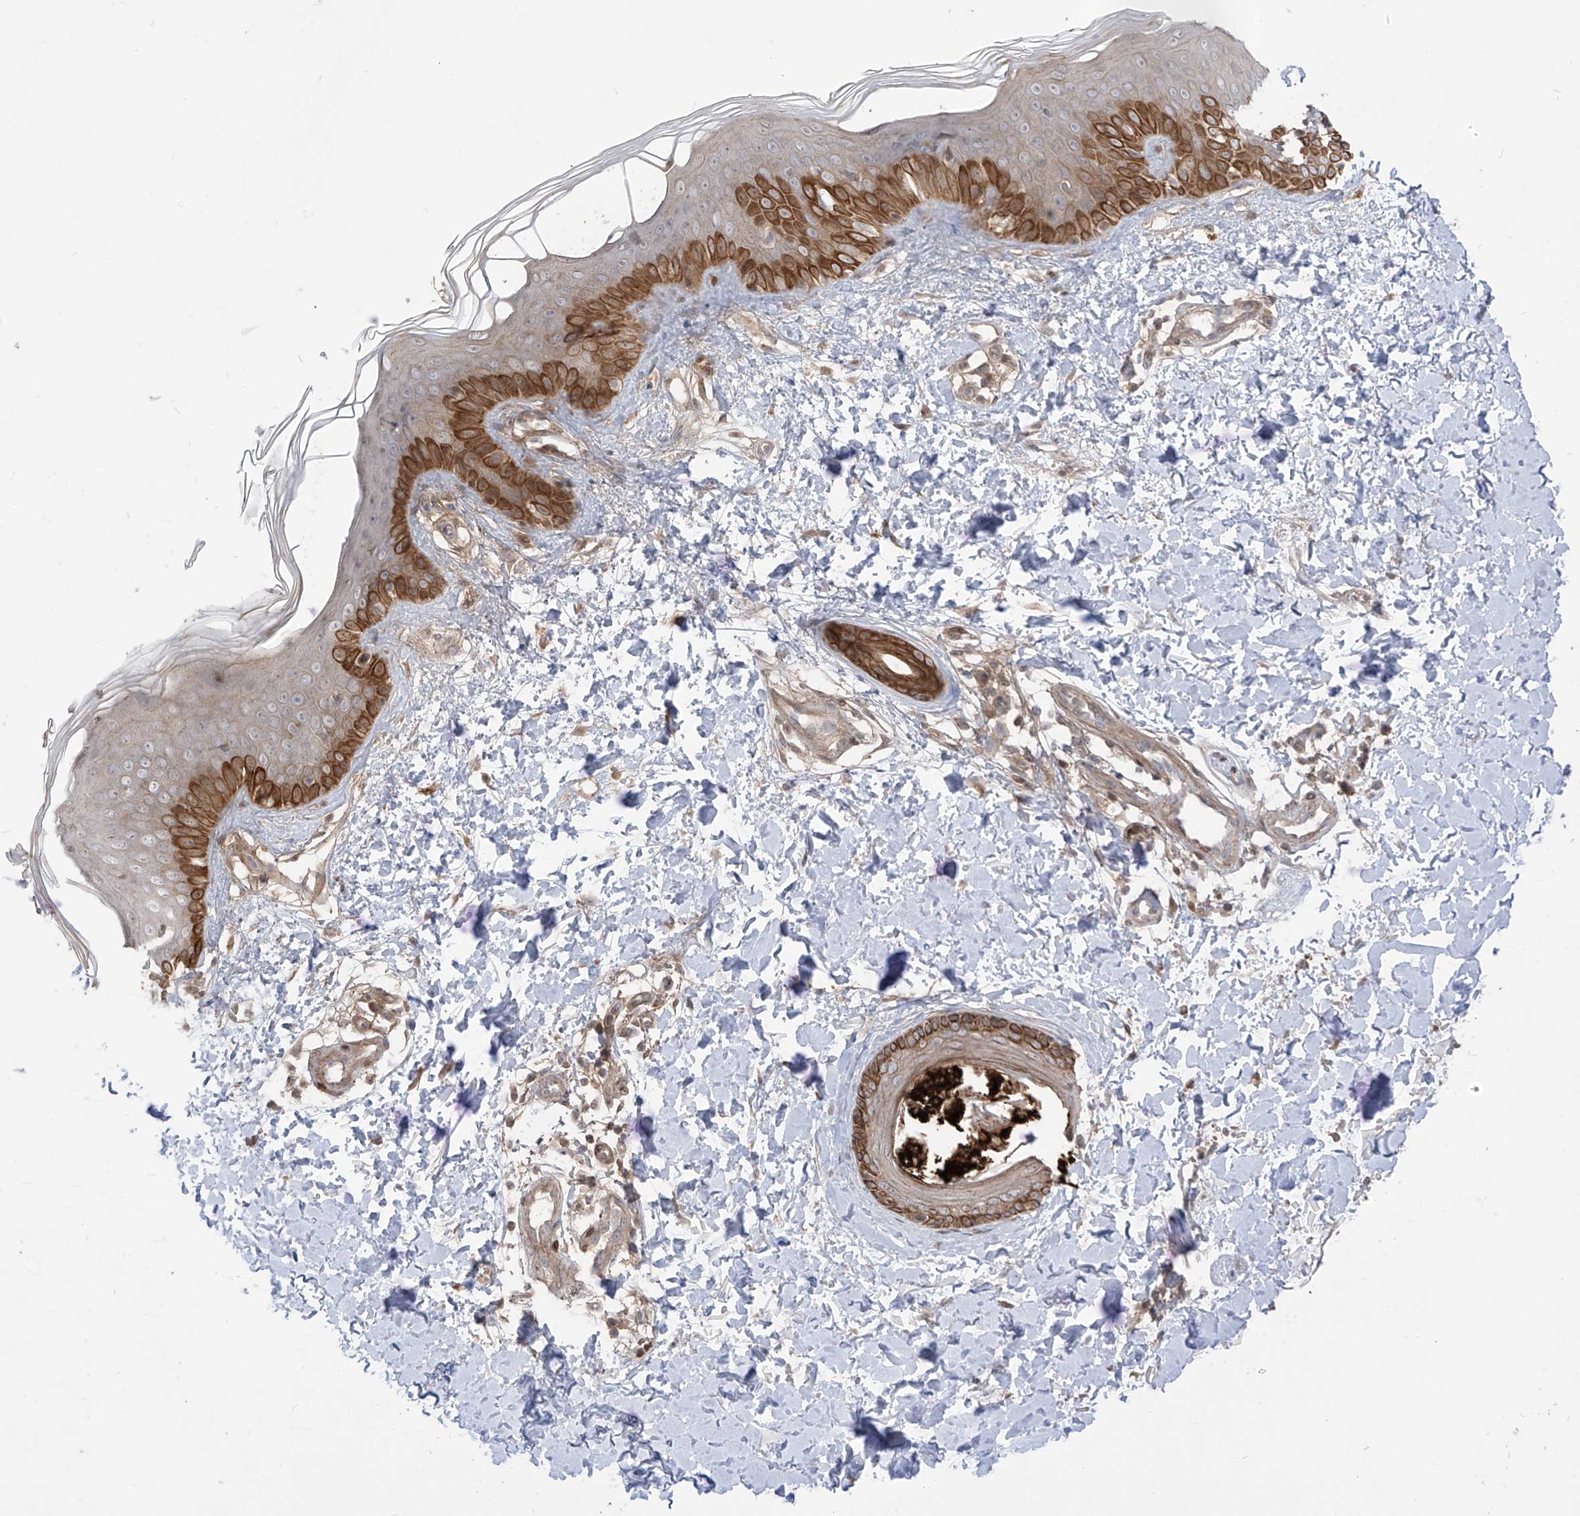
{"staining": {"intensity": "moderate", "quantity": "25%-75%", "location": "cytoplasmic/membranous"}, "tissue": "skin", "cell_type": "Fibroblasts", "image_type": "normal", "snomed": [{"axis": "morphology", "description": "Normal tissue, NOS"}, {"axis": "topography", "description": "Skin"}], "caption": "Fibroblasts show moderate cytoplasmic/membranous positivity in about 25%-75% of cells in normal skin. The staining was performed using DAB to visualize the protein expression in brown, while the nuclei were stained in blue with hematoxylin (Magnification: 20x).", "gene": "LRRC74A", "patient": {"sex": "male", "age": 37}}